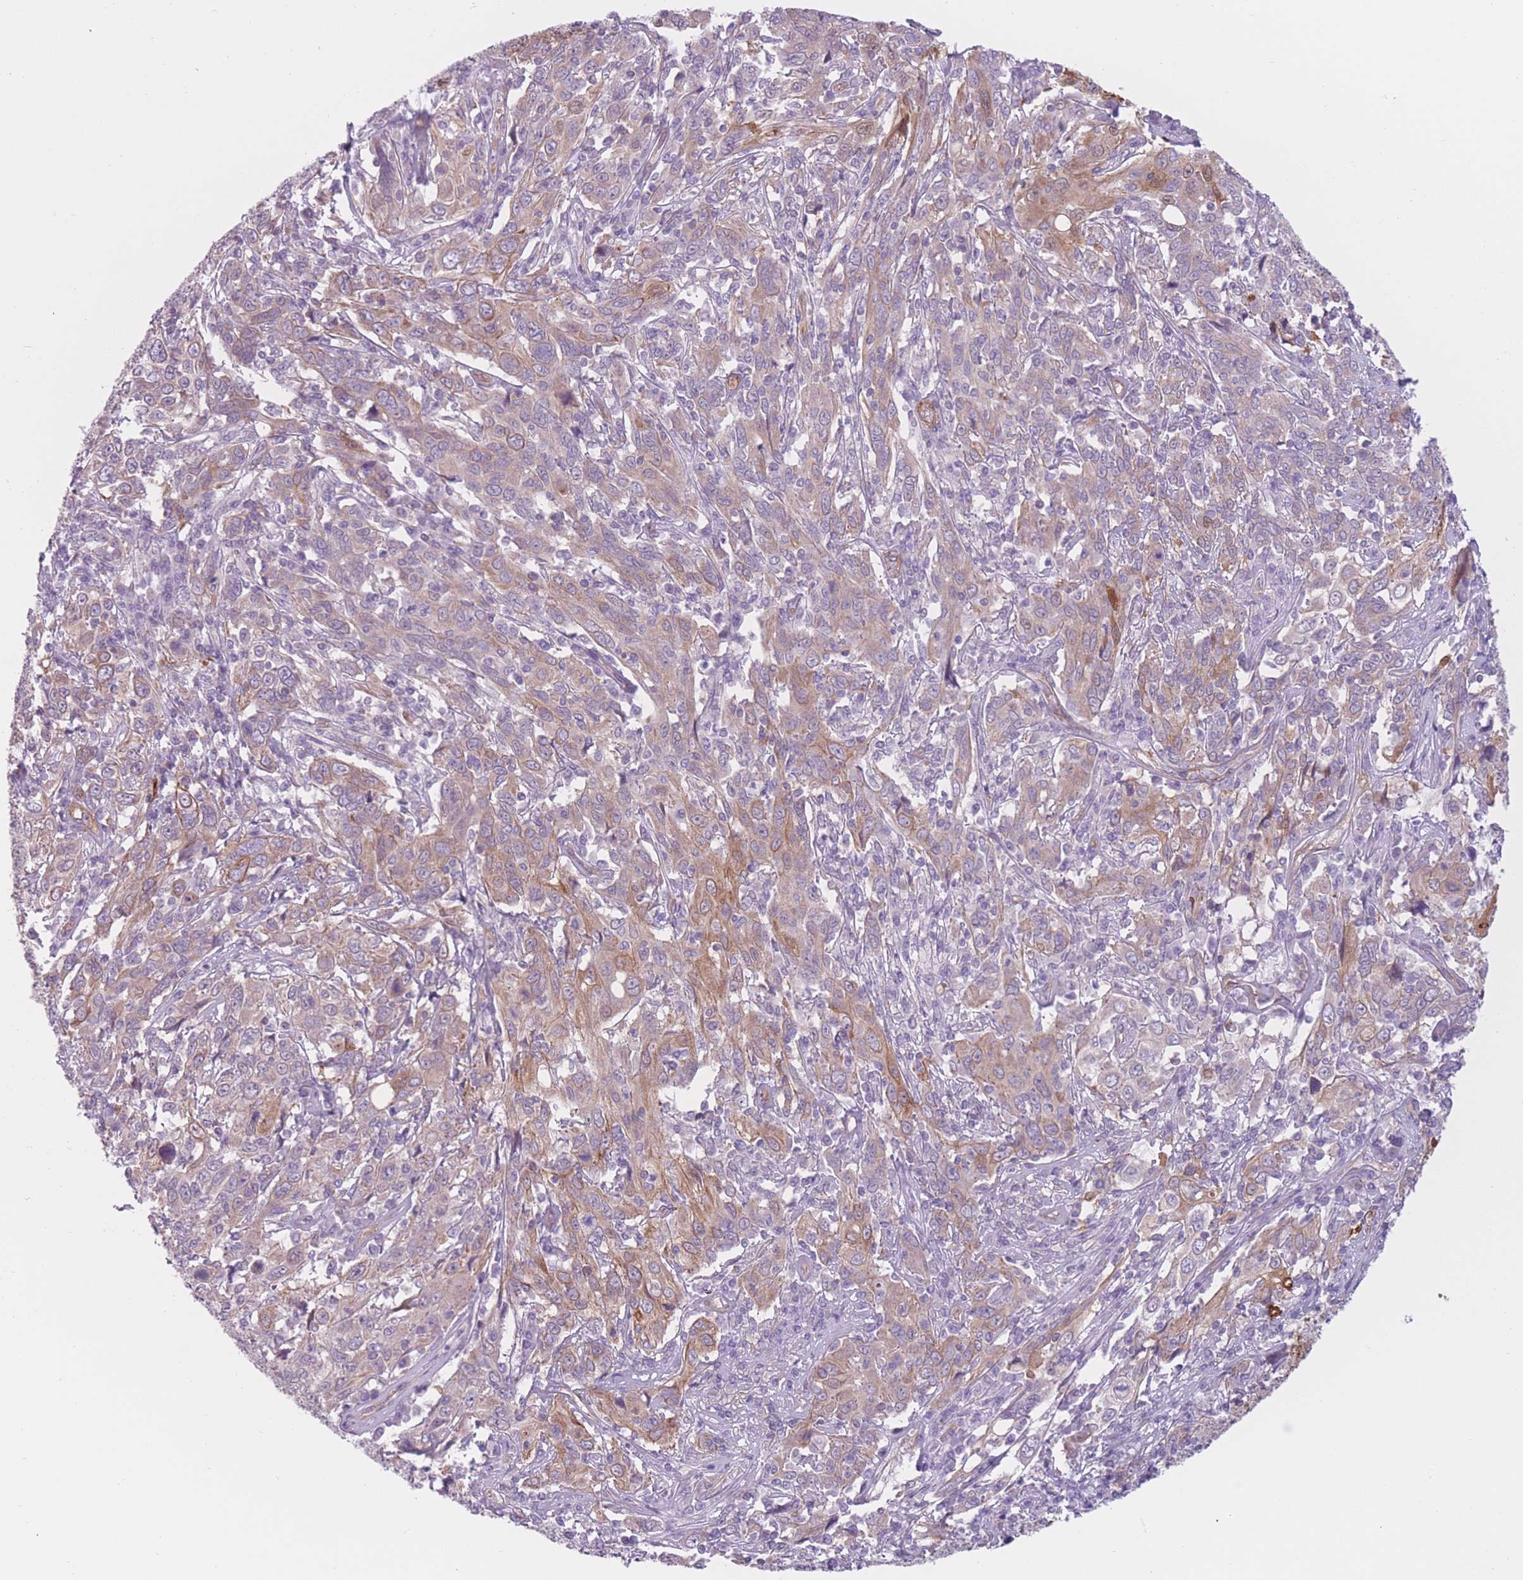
{"staining": {"intensity": "moderate", "quantity": "<25%", "location": "cytoplasmic/membranous"}, "tissue": "cervical cancer", "cell_type": "Tumor cells", "image_type": "cancer", "snomed": [{"axis": "morphology", "description": "Squamous cell carcinoma, NOS"}, {"axis": "topography", "description": "Cervix"}], "caption": "A brown stain highlights moderate cytoplasmic/membranous staining of a protein in human cervical cancer tumor cells.", "gene": "SERPINB3", "patient": {"sex": "female", "age": 46}}